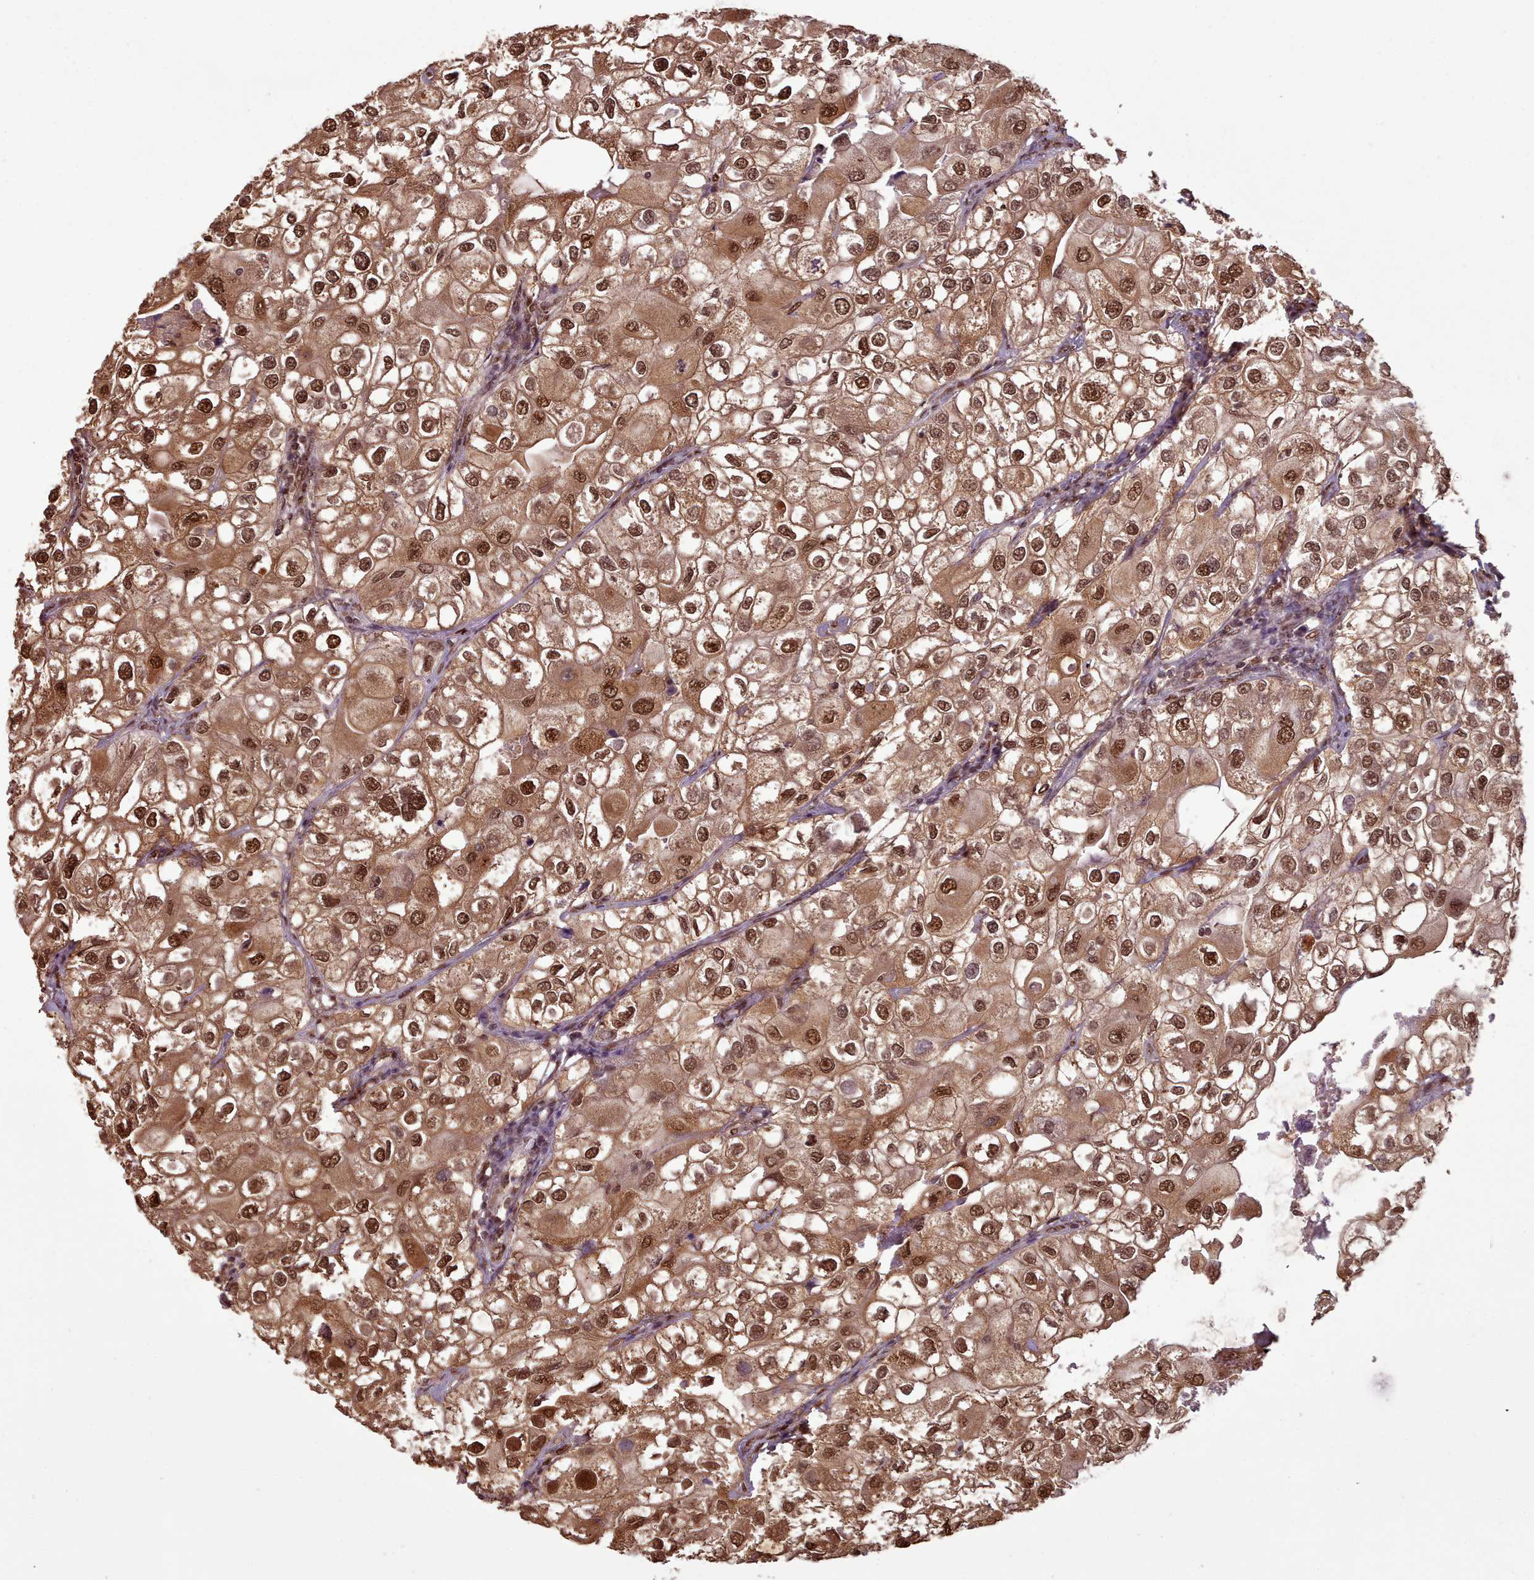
{"staining": {"intensity": "strong", "quantity": ">75%", "location": "cytoplasmic/membranous,nuclear"}, "tissue": "urothelial cancer", "cell_type": "Tumor cells", "image_type": "cancer", "snomed": [{"axis": "morphology", "description": "Urothelial carcinoma, High grade"}, {"axis": "topography", "description": "Urinary bladder"}], "caption": "The photomicrograph shows a brown stain indicating the presence of a protein in the cytoplasmic/membranous and nuclear of tumor cells in urothelial cancer. (DAB (3,3'-diaminobenzidine) IHC, brown staining for protein, blue staining for nuclei).", "gene": "RPS27A", "patient": {"sex": "male", "age": 64}}